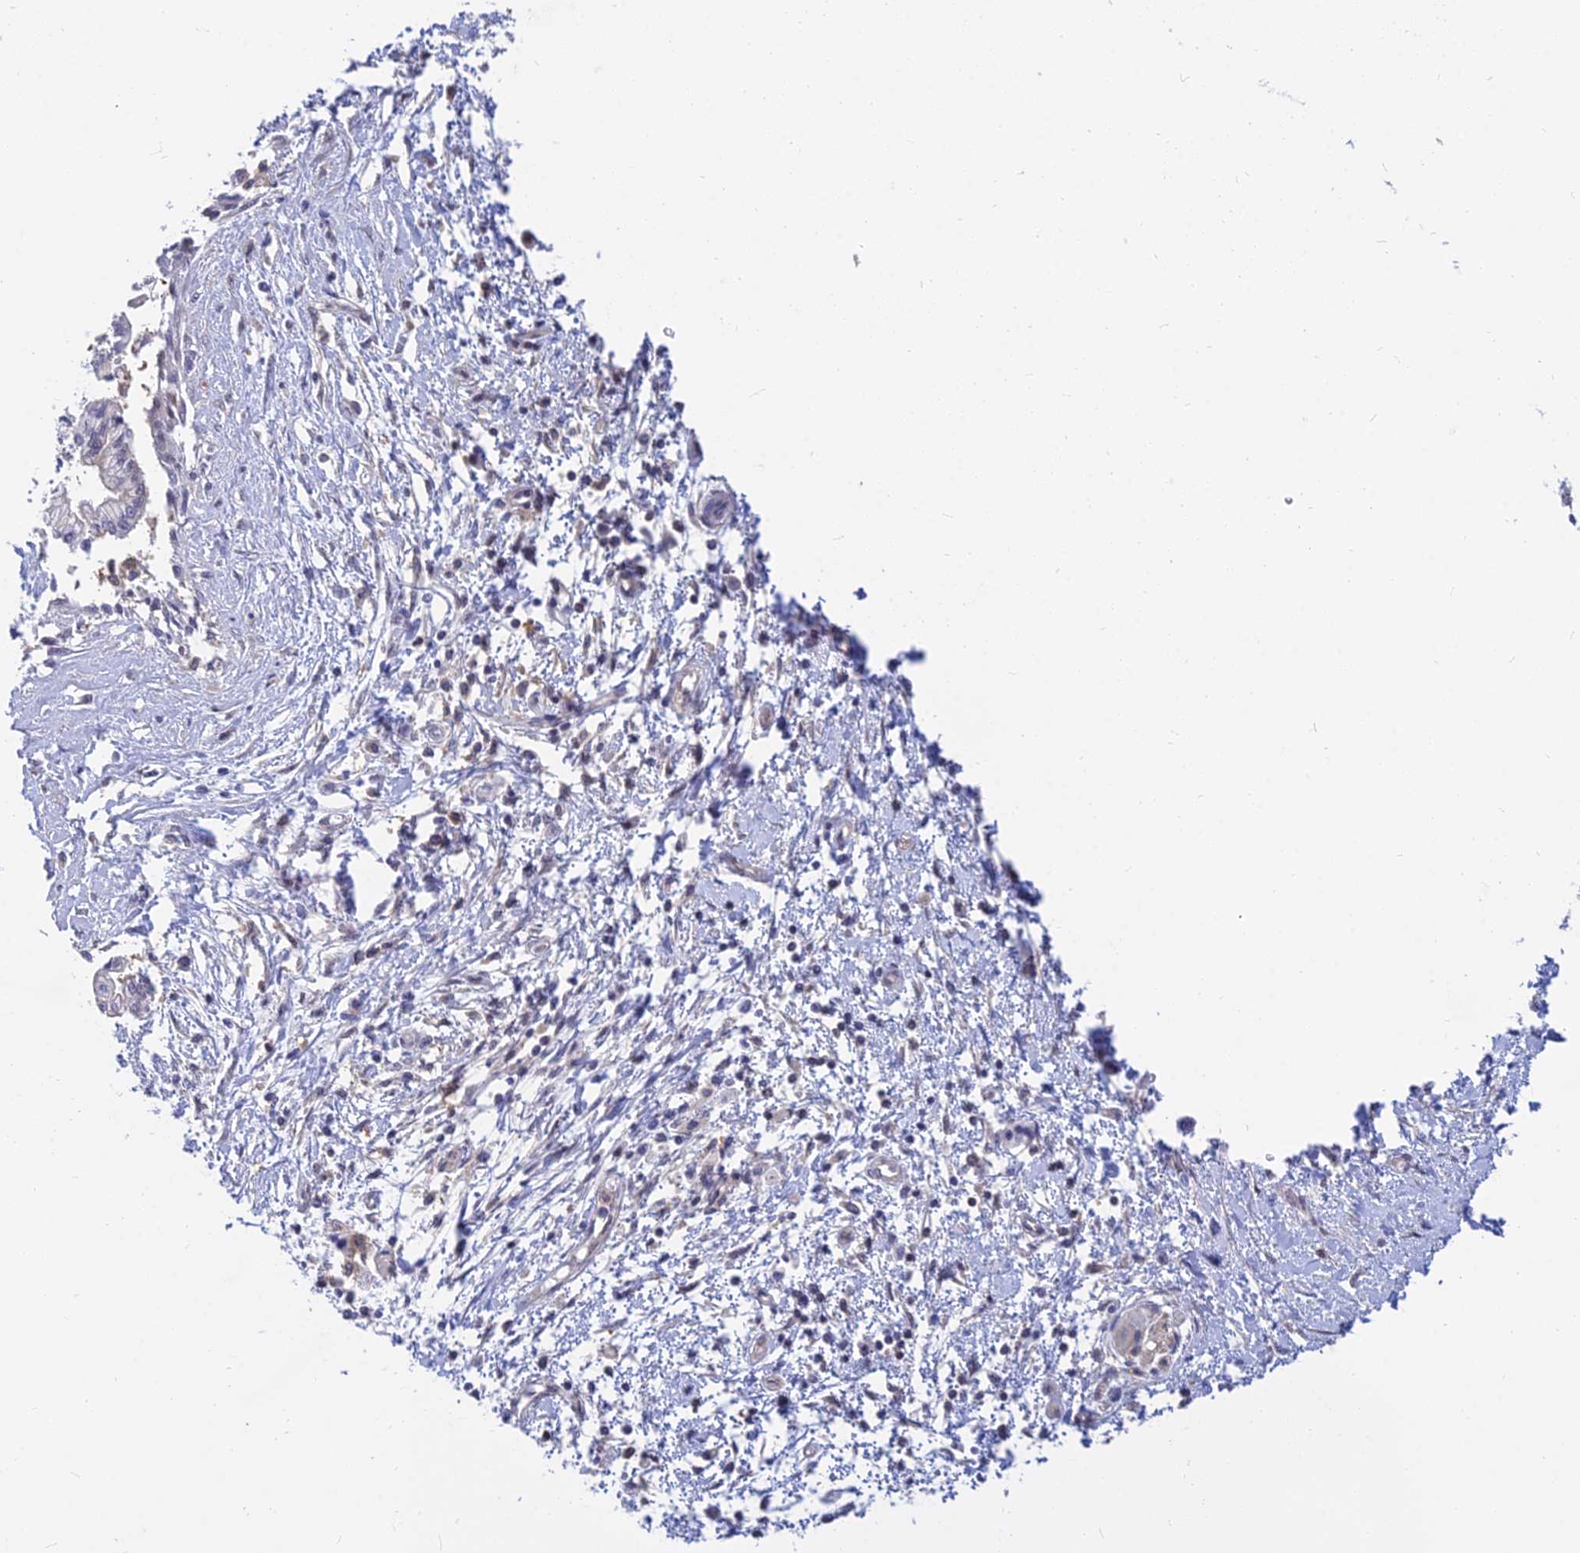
{"staining": {"intensity": "moderate", "quantity": ">75%", "location": "cytoplasmic/membranous"}, "tissue": "pancreatic cancer", "cell_type": "Tumor cells", "image_type": "cancer", "snomed": [{"axis": "morphology", "description": "Adenocarcinoma, NOS"}, {"axis": "topography", "description": "Pancreas"}], "caption": "This micrograph shows pancreatic cancer (adenocarcinoma) stained with IHC to label a protein in brown. The cytoplasmic/membranous of tumor cells show moderate positivity for the protein. Nuclei are counter-stained blue.", "gene": "B3GALT4", "patient": {"sex": "male", "age": 46}}